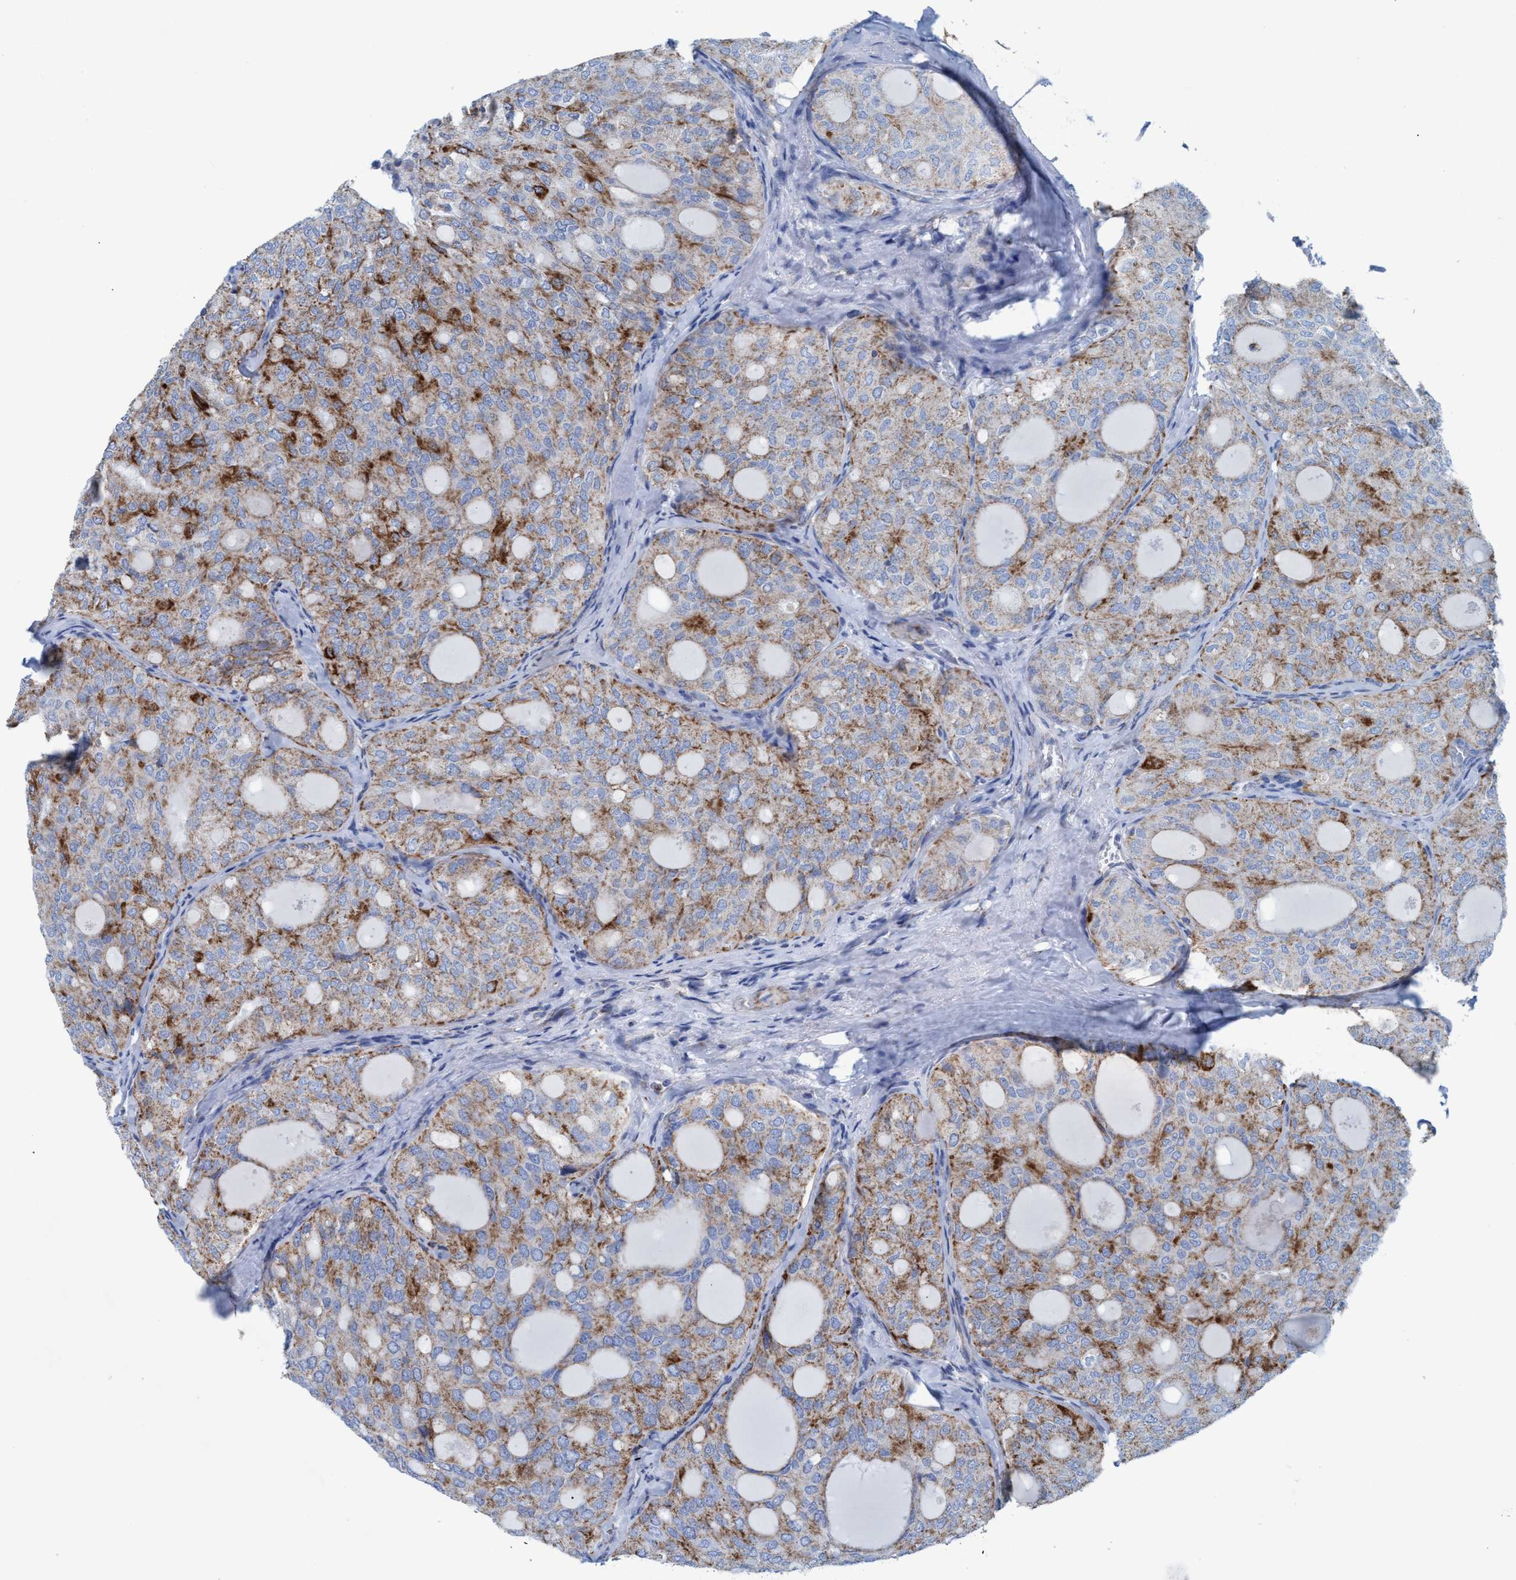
{"staining": {"intensity": "moderate", "quantity": ">75%", "location": "cytoplasmic/membranous"}, "tissue": "thyroid cancer", "cell_type": "Tumor cells", "image_type": "cancer", "snomed": [{"axis": "morphology", "description": "Follicular adenoma carcinoma, NOS"}, {"axis": "topography", "description": "Thyroid gland"}], "caption": "Moderate cytoplasmic/membranous positivity is present in about >75% of tumor cells in follicular adenoma carcinoma (thyroid). The protein of interest is stained brown, and the nuclei are stained in blue (DAB IHC with brightfield microscopy, high magnification).", "gene": "GGA3", "patient": {"sex": "male", "age": 75}}